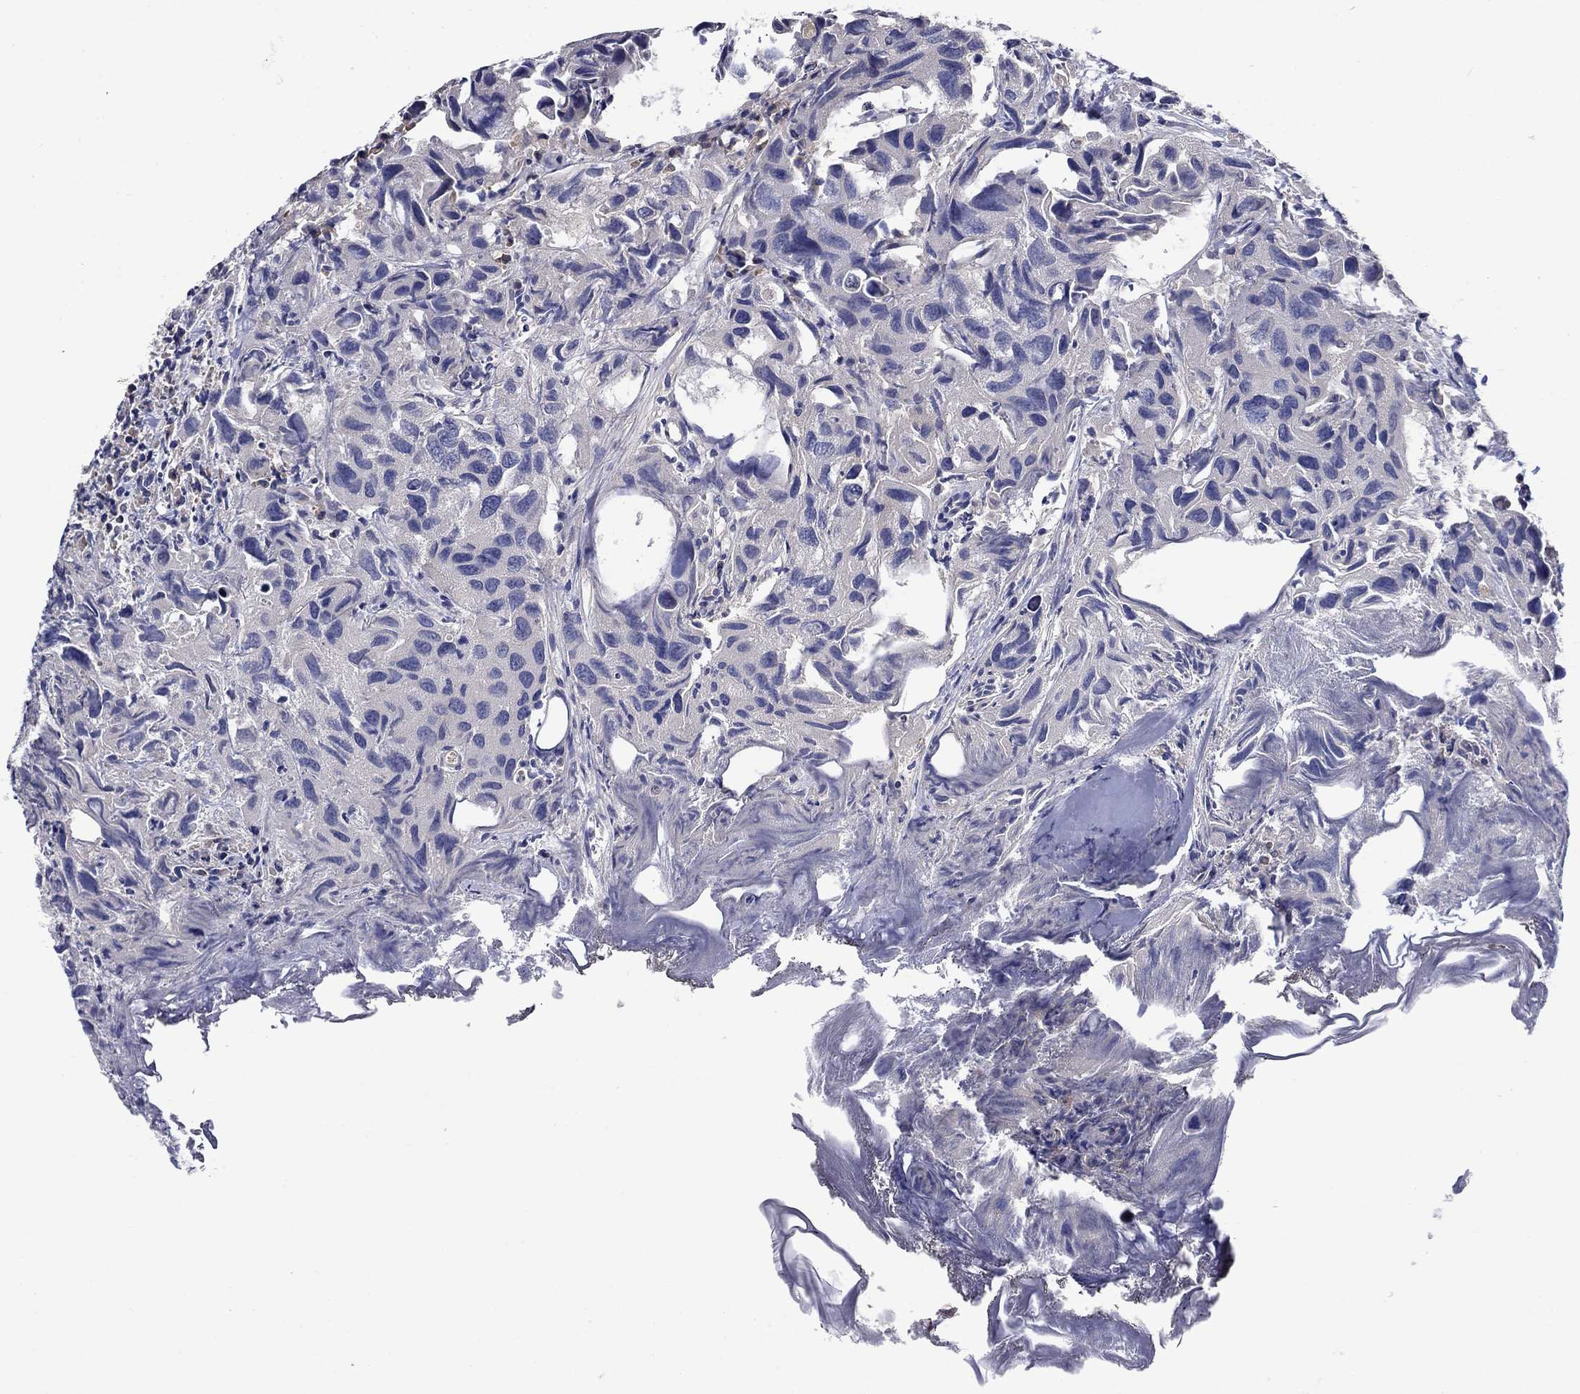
{"staining": {"intensity": "negative", "quantity": "none", "location": "none"}, "tissue": "urothelial cancer", "cell_type": "Tumor cells", "image_type": "cancer", "snomed": [{"axis": "morphology", "description": "Urothelial carcinoma, High grade"}, {"axis": "topography", "description": "Urinary bladder"}], "caption": "DAB immunohistochemical staining of human urothelial carcinoma (high-grade) reveals no significant expression in tumor cells.", "gene": "SULT2B1", "patient": {"sex": "male", "age": 79}}